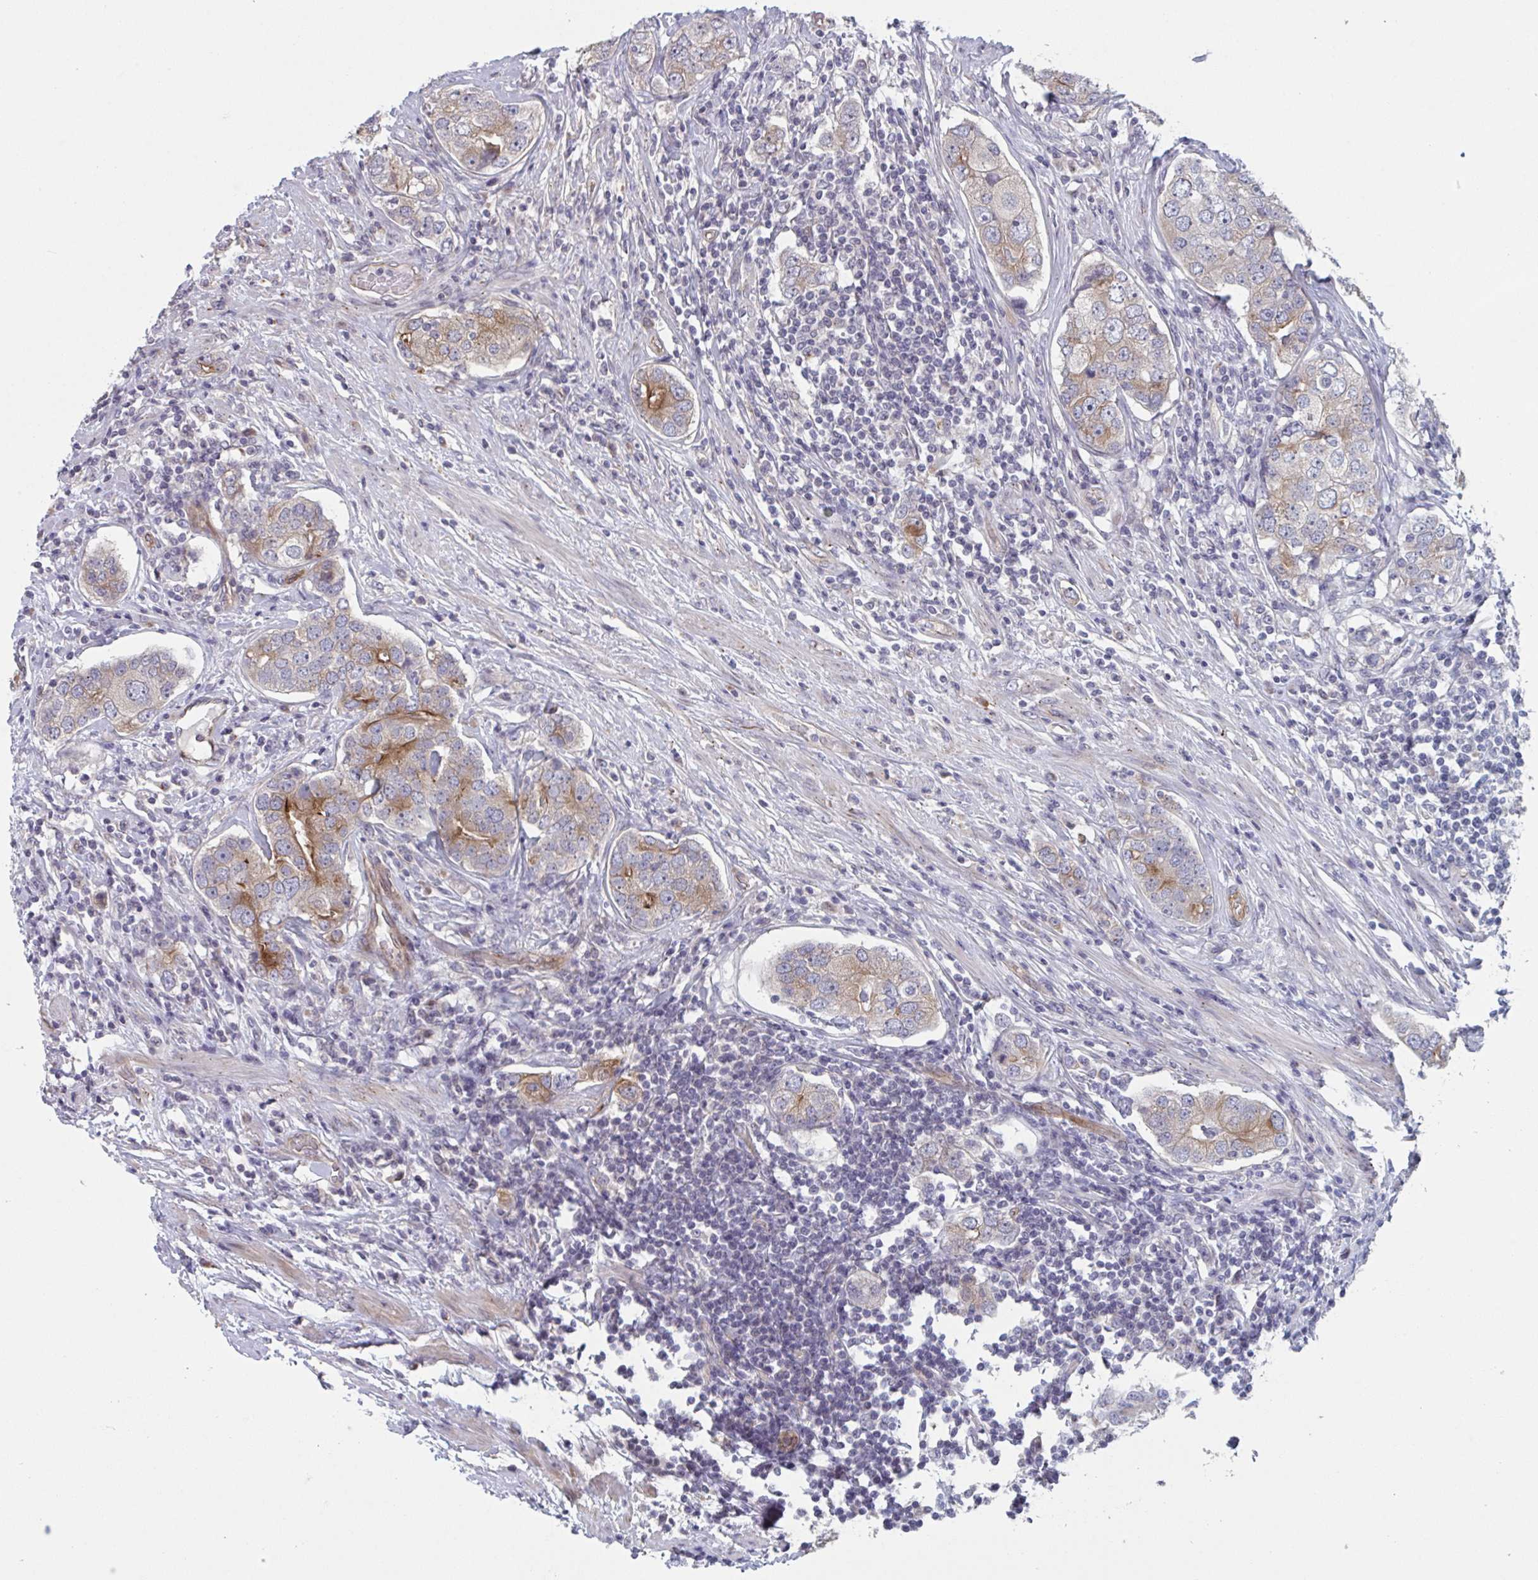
{"staining": {"intensity": "moderate", "quantity": "25%-75%", "location": "cytoplasmic/membranous"}, "tissue": "prostate cancer", "cell_type": "Tumor cells", "image_type": "cancer", "snomed": [{"axis": "morphology", "description": "Adenocarcinoma, High grade"}, {"axis": "topography", "description": "Prostate"}], "caption": "DAB (3,3'-diaminobenzidine) immunohistochemical staining of human adenocarcinoma (high-grade) (prostate) exhibits moderate cytoplasmic/membranous protein expression in about 25%-75% of tumor cells. (brown staining indicates protein expression, while blue staining denotes nuclei).", "gene": "TNFSF10", "patient": {"sex": "male", "age": 60}}